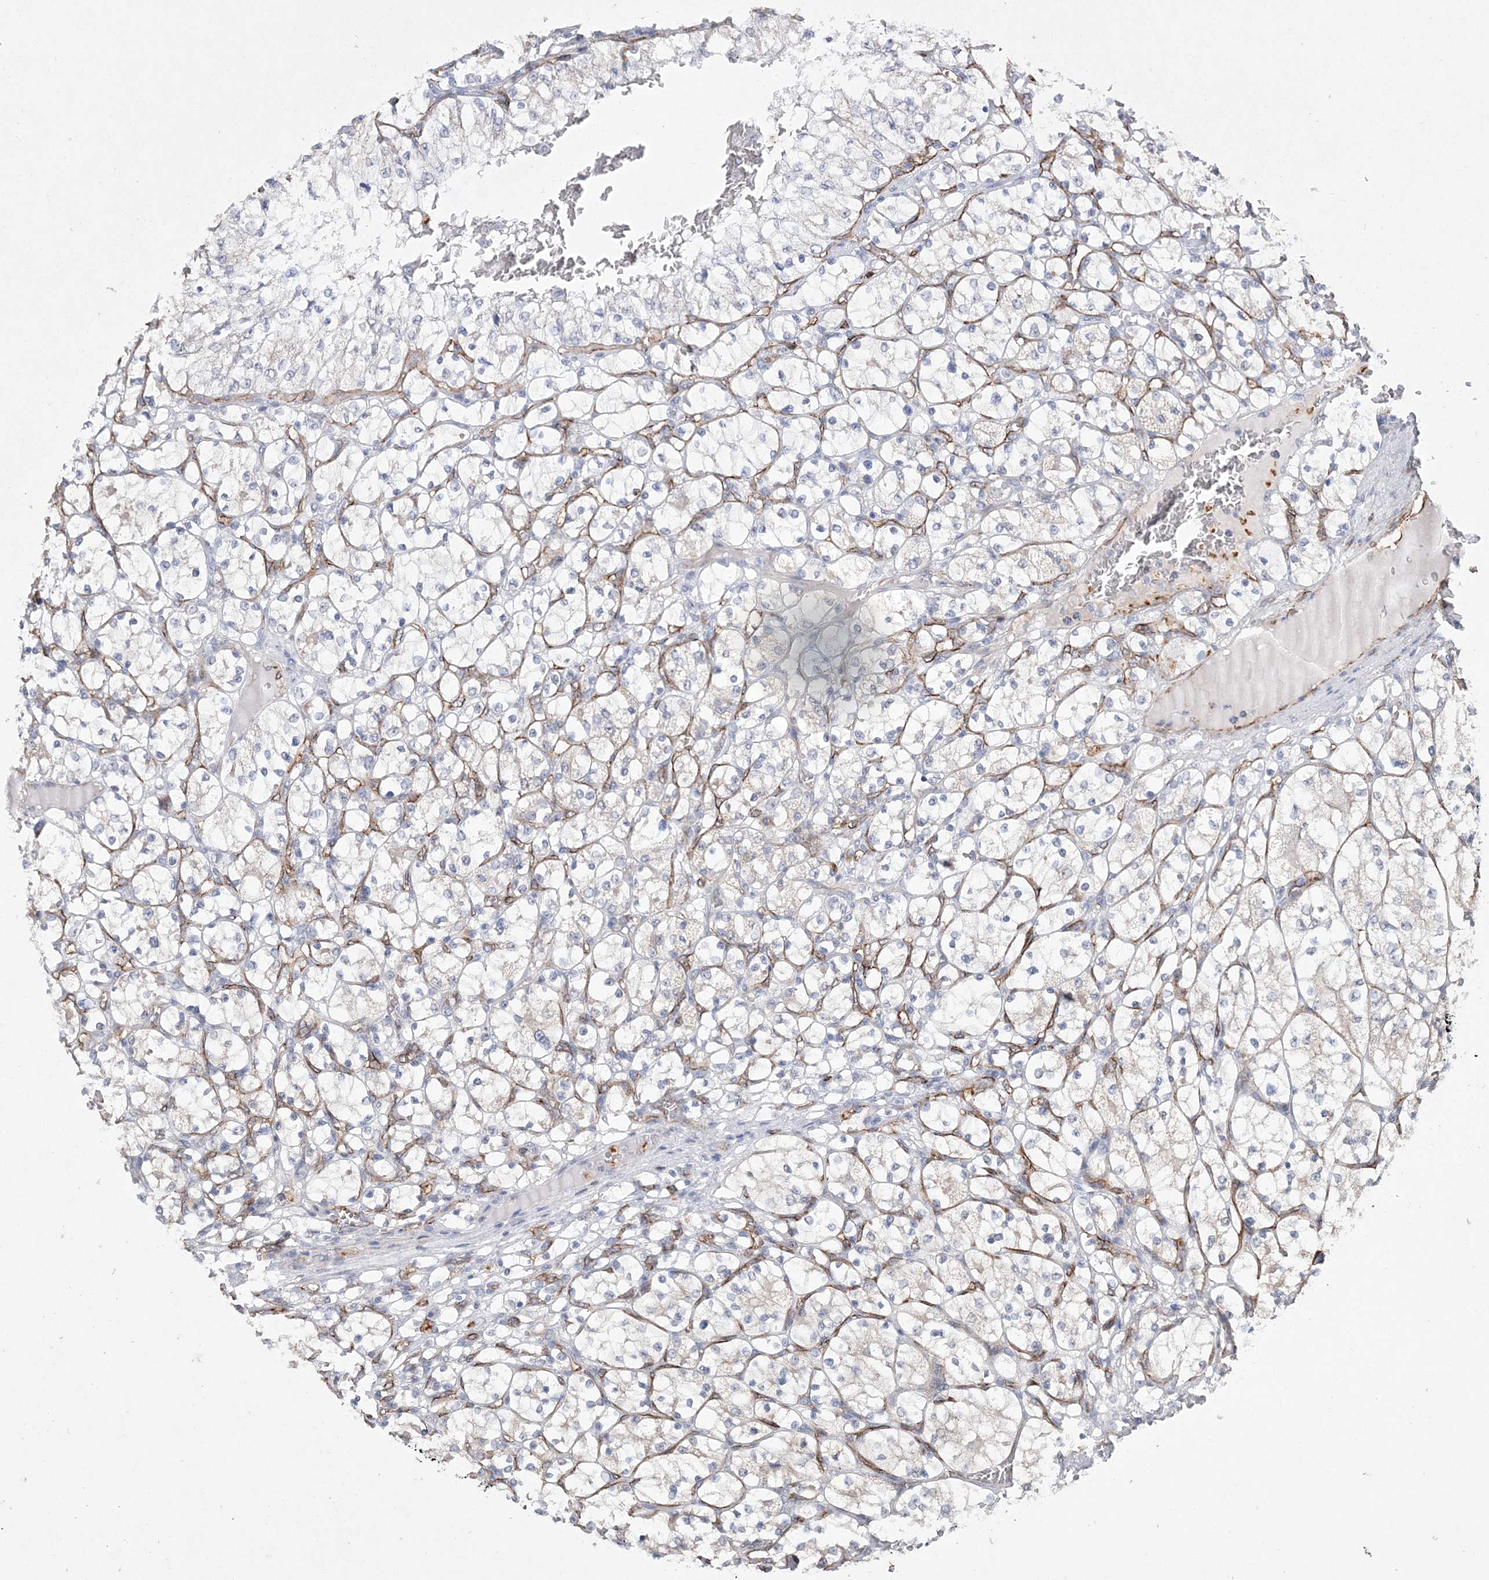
{"staining": {"intensity": "negative", "quantity": "none", "location": "none"}, "tissue": "renal cancer", "cell_type": "Tumor cells", "image_type": "cancer", "snomed": [{"axis": "morphology", "description": "Adenocarcinoma, NOS"}, {"axis": "topography", "description": "Kidney"}], "caption": "Immunohistochemical staining of adenocarcinoma (renal) reveals no significant expression in tumor cells.", "gene": "DPCD", "patient": {"sex": "female", "age": 69}}